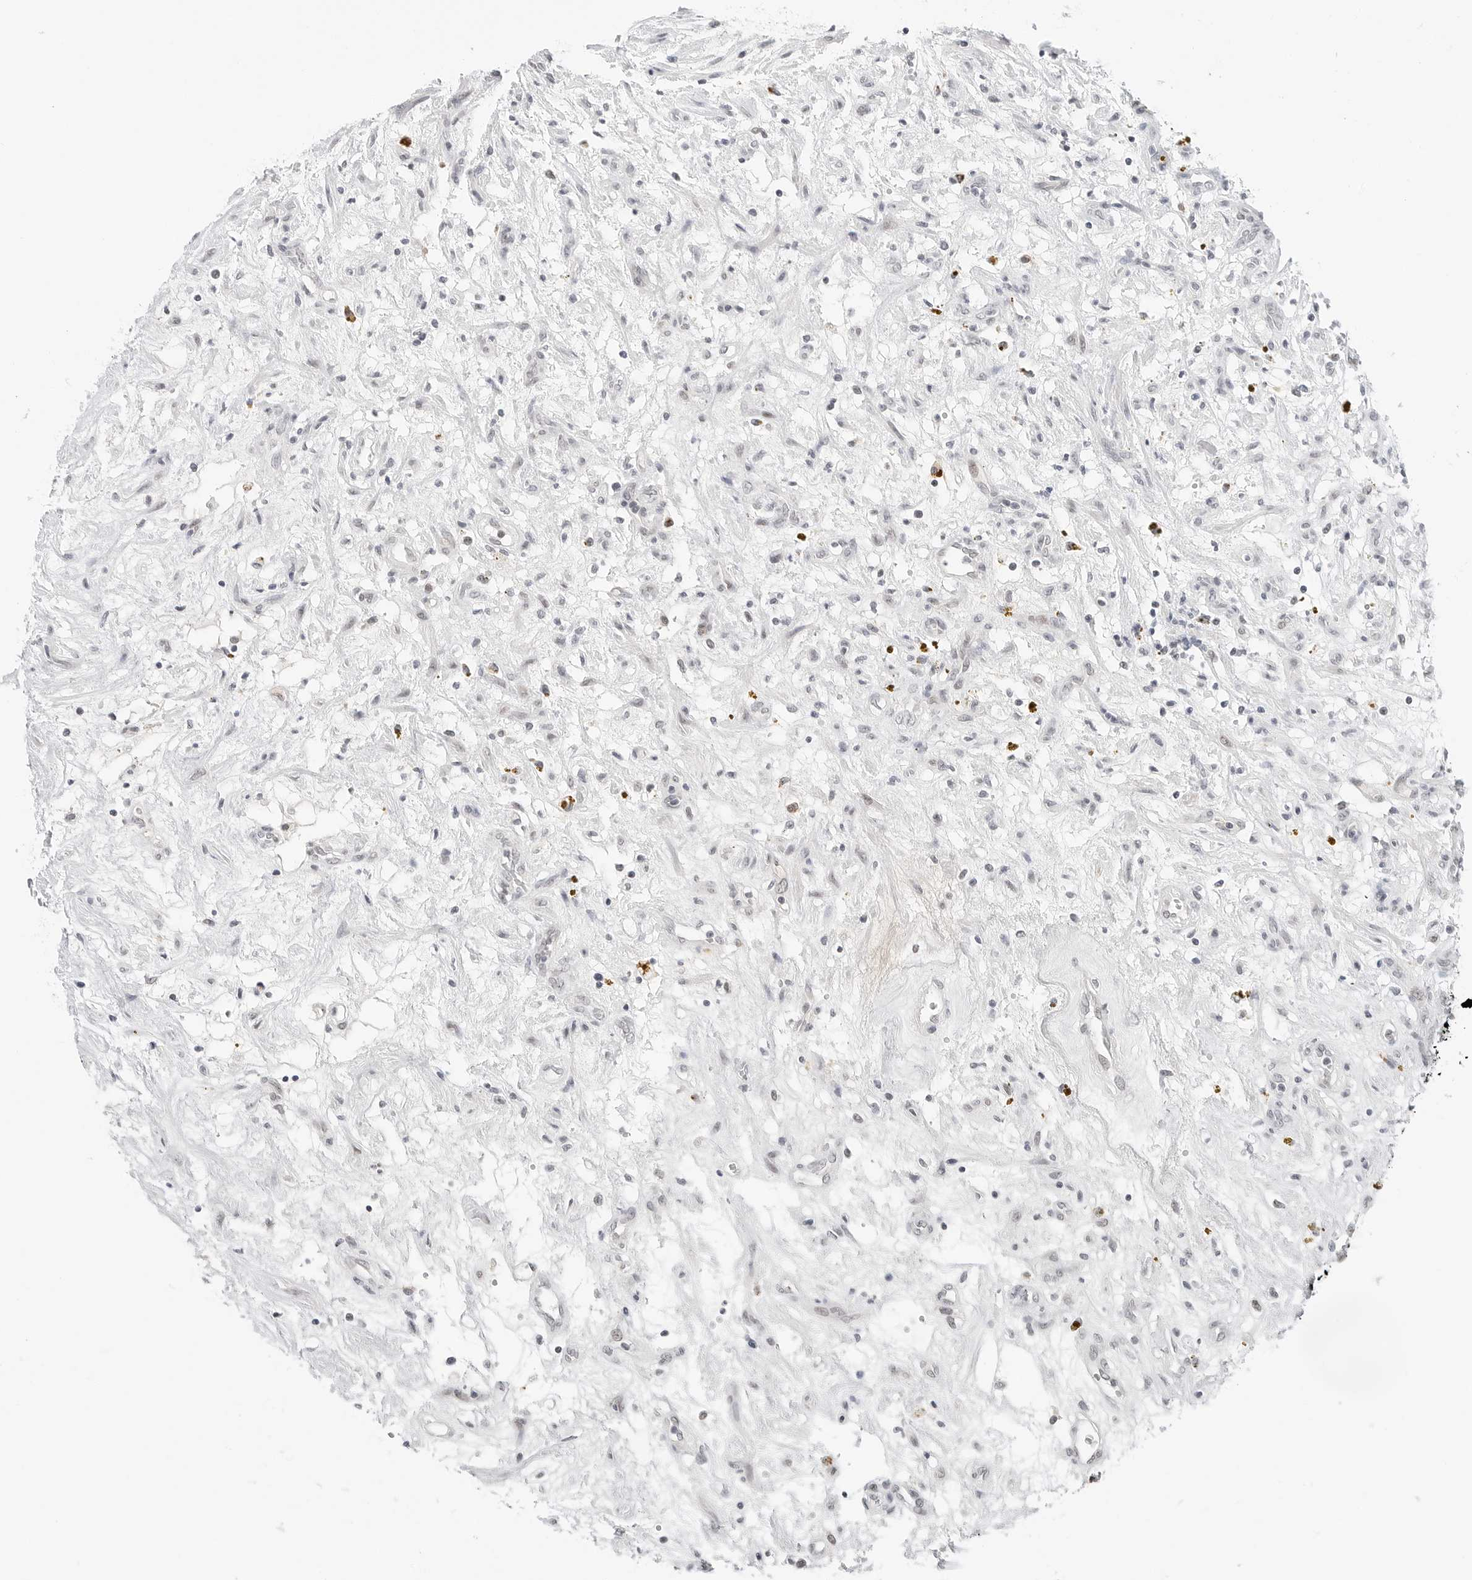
{"staining": {"intensity": "negative", "quantity": "none", "location": "none"}, "tissue": "renal cancer", "cell_type": "Tumor cells", "image_type": "cancer", "snomed": [{"axis": "morphology", "description": "Adenocarcinoma, NOS"}, {"axis": "topography", "description": "Kidney"}], "caption": "The micrograph shows no staining of tumor cells in adenocarcinoma (renal).", "gene": "TSEN2", "patient": {"sex": "female", "age": 57}}